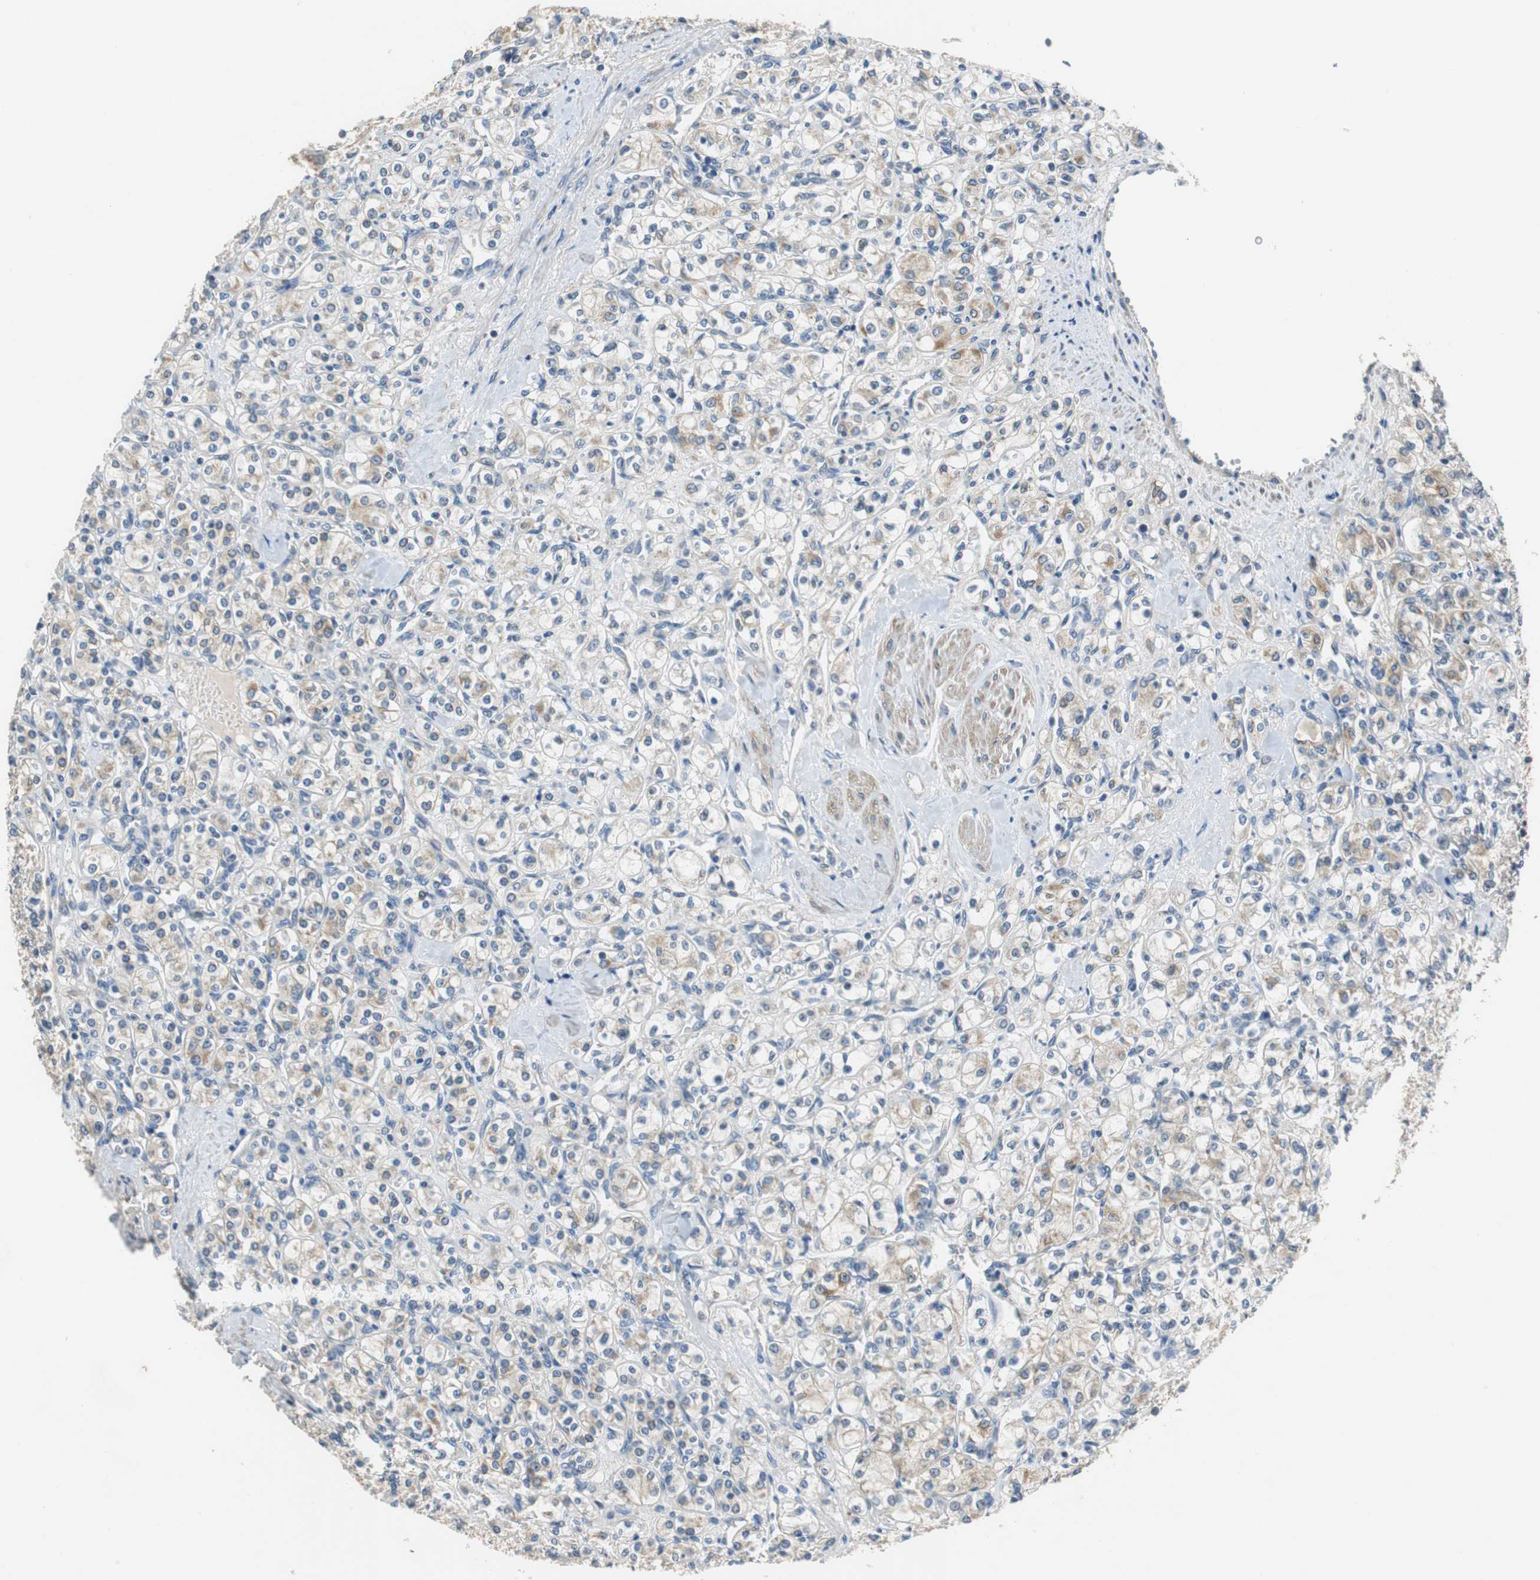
{"staining": {"intensity": "weak", "quantity": "25%-75%", "location": "cytoplasmic/membranous"}, "tissue": "renal cancer", "cell_type": "Tumor cells", "image_type": "cancer", "snomed": [{"axis": "morphology", "description": "Adenocarcinoma, NOS"}, {"axis": "topography", "description": "Kidney"}], "caption": "Protein staining of adenocarcinoma (renal) tissue reveals weak cytoplasmic/membranous staining in approximately 25%-75% of tumor cells.", "gene": "FADS2", "patient": {"sex": "male", "age": 77}}